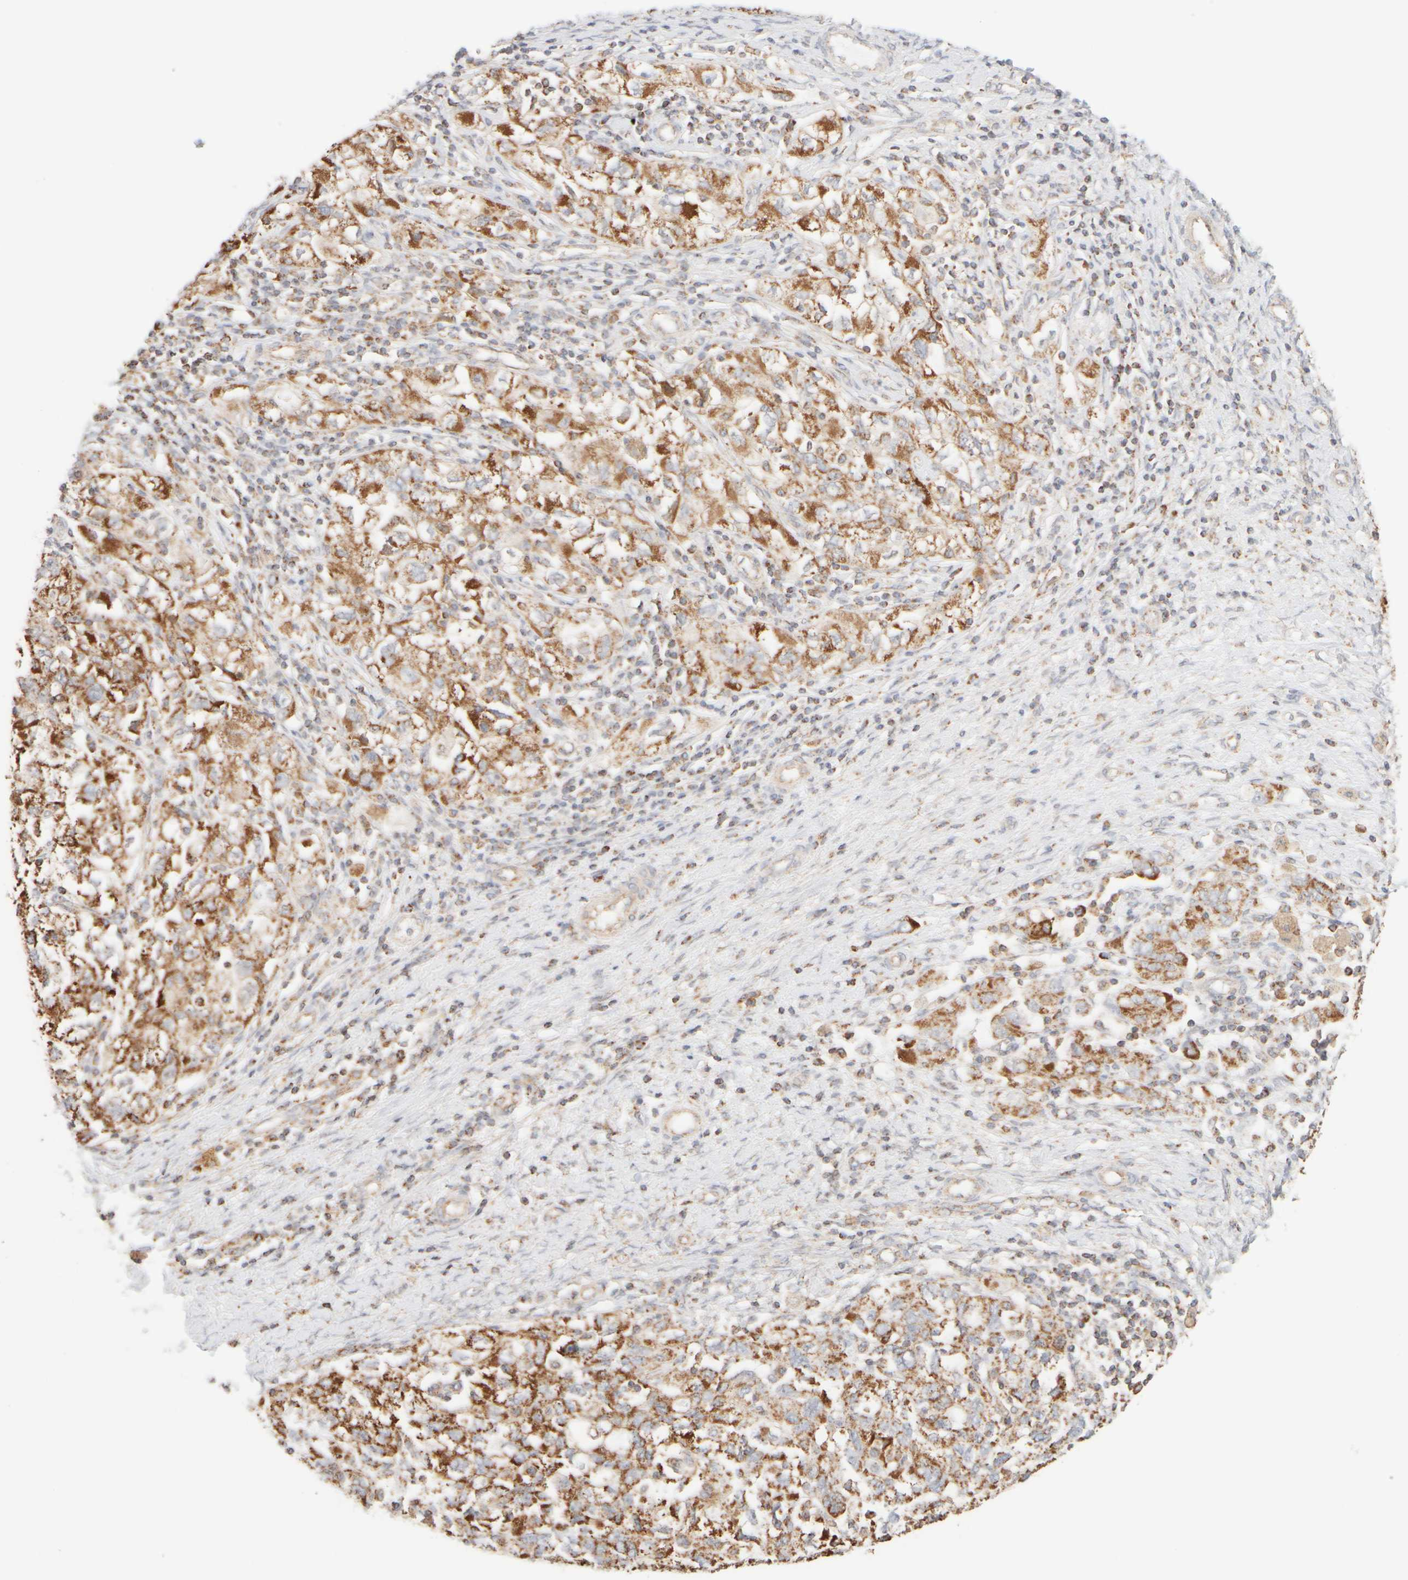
{"staining": {"intensity": "moderate", "quantity": ">75%", "location": "cytoplasmic/membranous"}, "tissue": "ovarian cancer", "cell_type": "Tumor cells", "image_type": "cancer", "snomed": [{"axis": "morphology", "description": "Carcinoma, NOS"}, {"axis": "morphology", "description": "Cystadenocarcinoma, serous, NOS"}, {"axis": "topography", "description": "Ovary"}], "caption": "An immunohistochemistry (IHC) image of tumor tissue is shown. Protein staining in brown shows moderate cytoplasmic/membranous positivity in ovarian cancer (serous cystadenocarcinoma) within tumor cells.", "gene": "APBB2", "patient": {"sex": "female", "age": 69}}